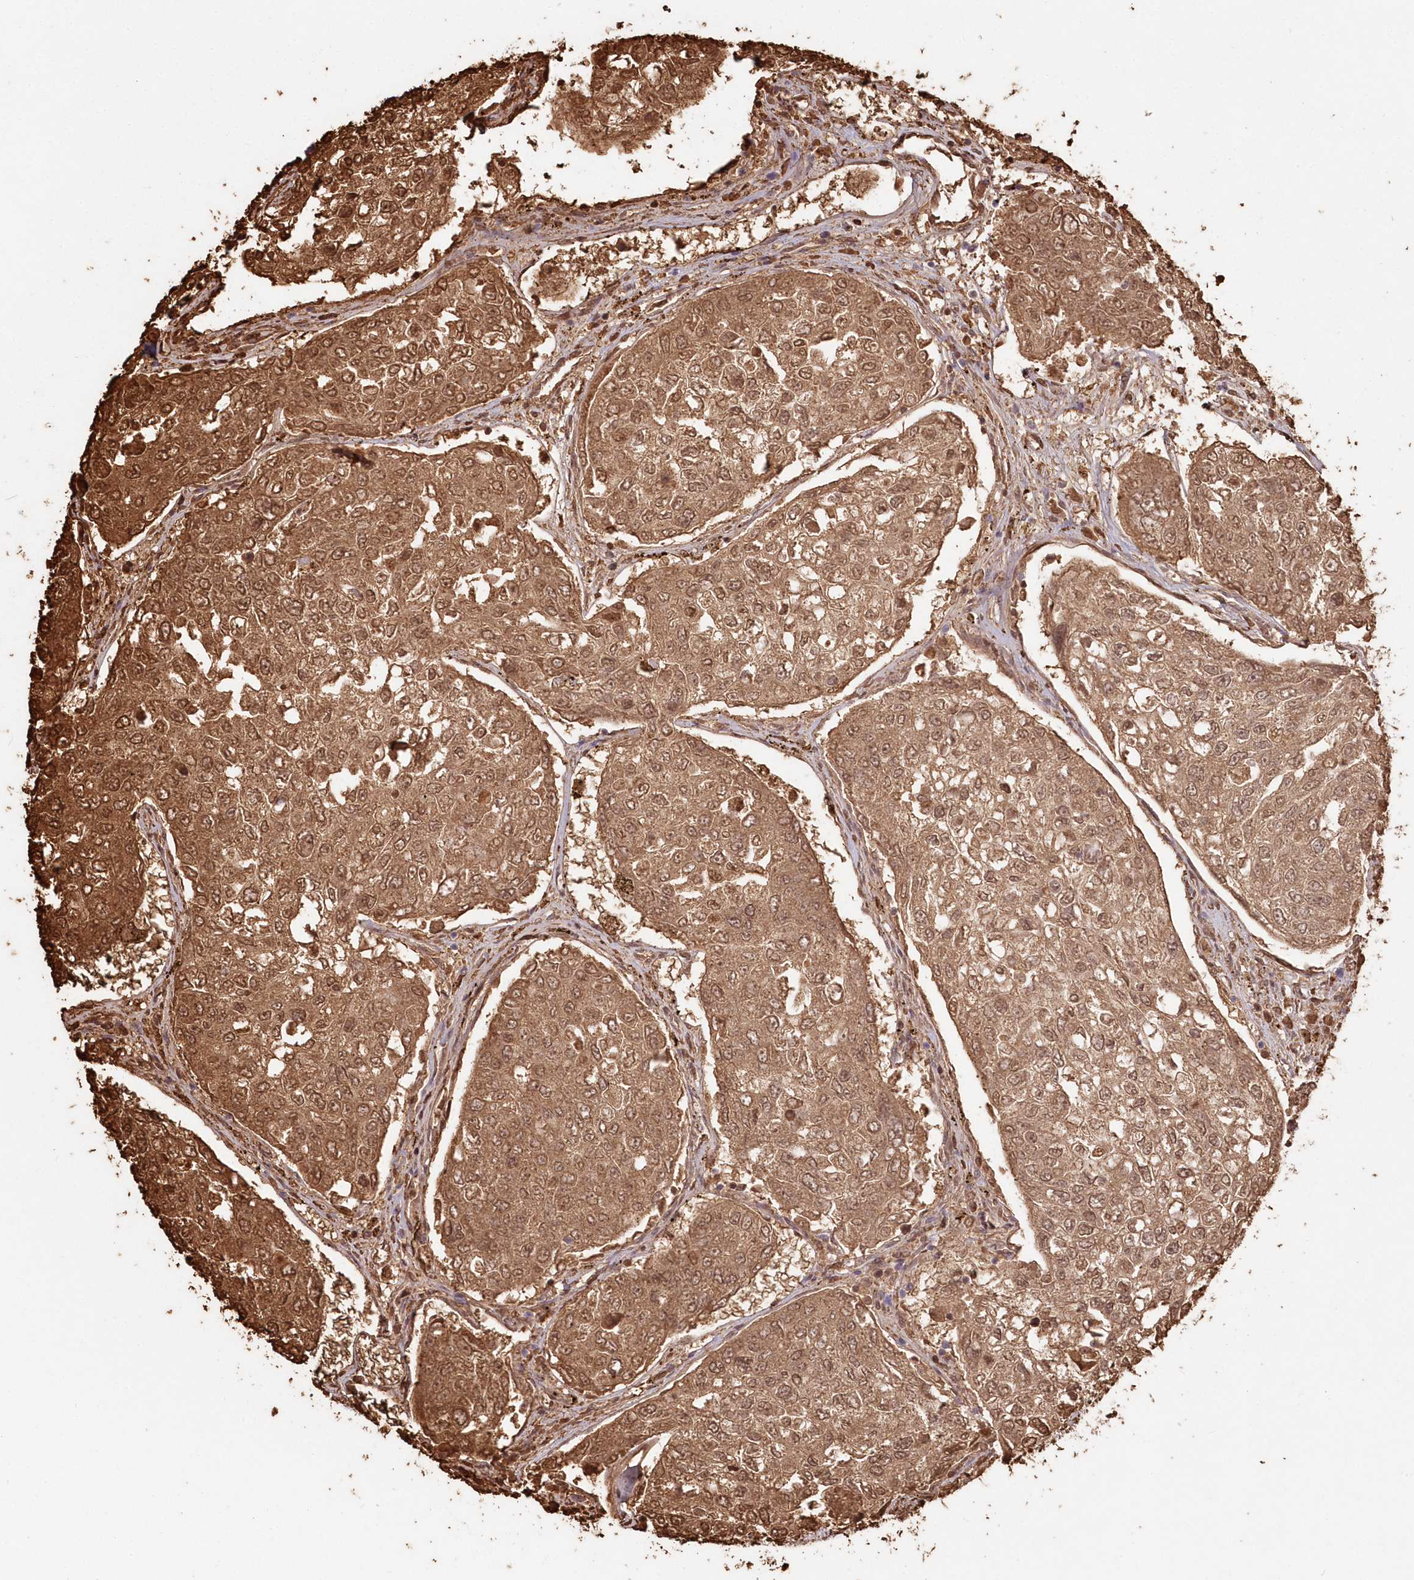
{"staining": {"intensity": "moderate", "quantity": ">75%", "location": "cytoplasmic/membranous,nuclear"}, "tissue": "urothelial cancer", "cell_type": "Tumor cells", "image_type": "cancer", "snomed": [{"axis": "morphology", "description": "Urothelial carcinoma, High grade"}, {"axis": "topography", "description": "Lymph node"}, {"axis": "topography", "description": "Urinary bladder"}], "caption": "Urothelial carcinoma (high-grade) was stained to show a protein in brown. There is medium levels of moderate cytoplasmic/membranous and nuclear staining in about >75% of tumor cells. The protein of interest is stained brown, and the nuclei are stained in blue (DAB (3,3'-diaminobenzidine) IHC with brightfield microscopy, high magnification).", "gene": "SERINC1", "patient": {"sex": "male", "age": 51}}